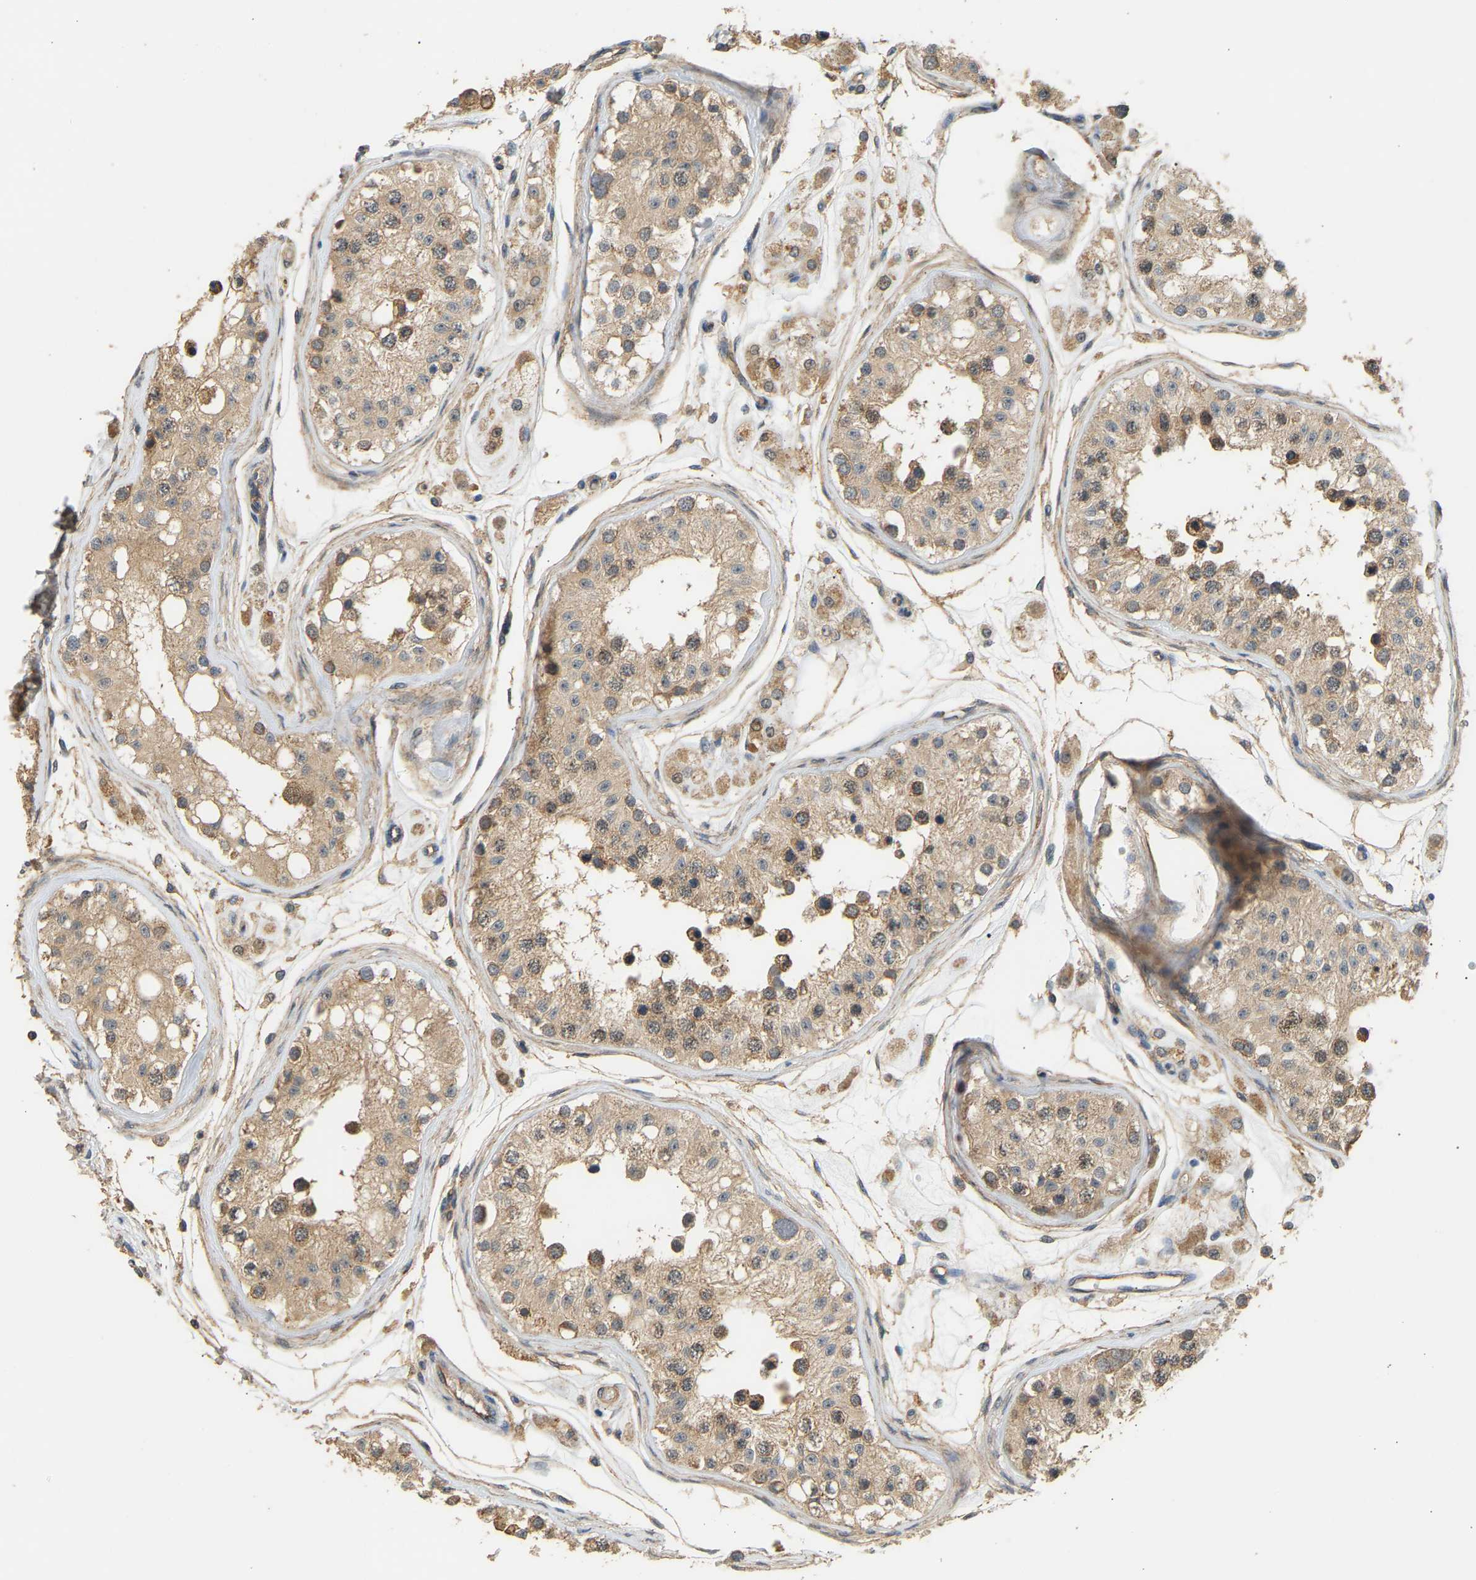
{"staining": {"intensity": "moderate", "quantity": ">75%", "location": "cytoplasmic/membranous,nuclear"}, "tissue": "testis", "cell_type": "Cells in seminiferous ducts", "image_type": "normal", "snomed": [{"axis": "morphology", "description": "Normal tissue, NOS"}, {"axis": "morphology", "description": "Adenocarcinoma, metastatic, NOS"}, {"axis": "topography", "description": "Testis"}], "caption": "Immunohistochemistry staining of unremarkable testis, which reveals medium levels of moderate cytoplasmic/membranous,nuclear staining in about >75% of cells in seminiferous ducts indicating moderate cytoplasmic/membranous,nuclear protein staining. The staining was performed using DAB (3,3'-diaminobenzidine) (brown) for protein detection and nuclei were counterstained in hematoxylin (blue).", "gene": "RGL1", "patient": {"sex": "male", "age": 26}}